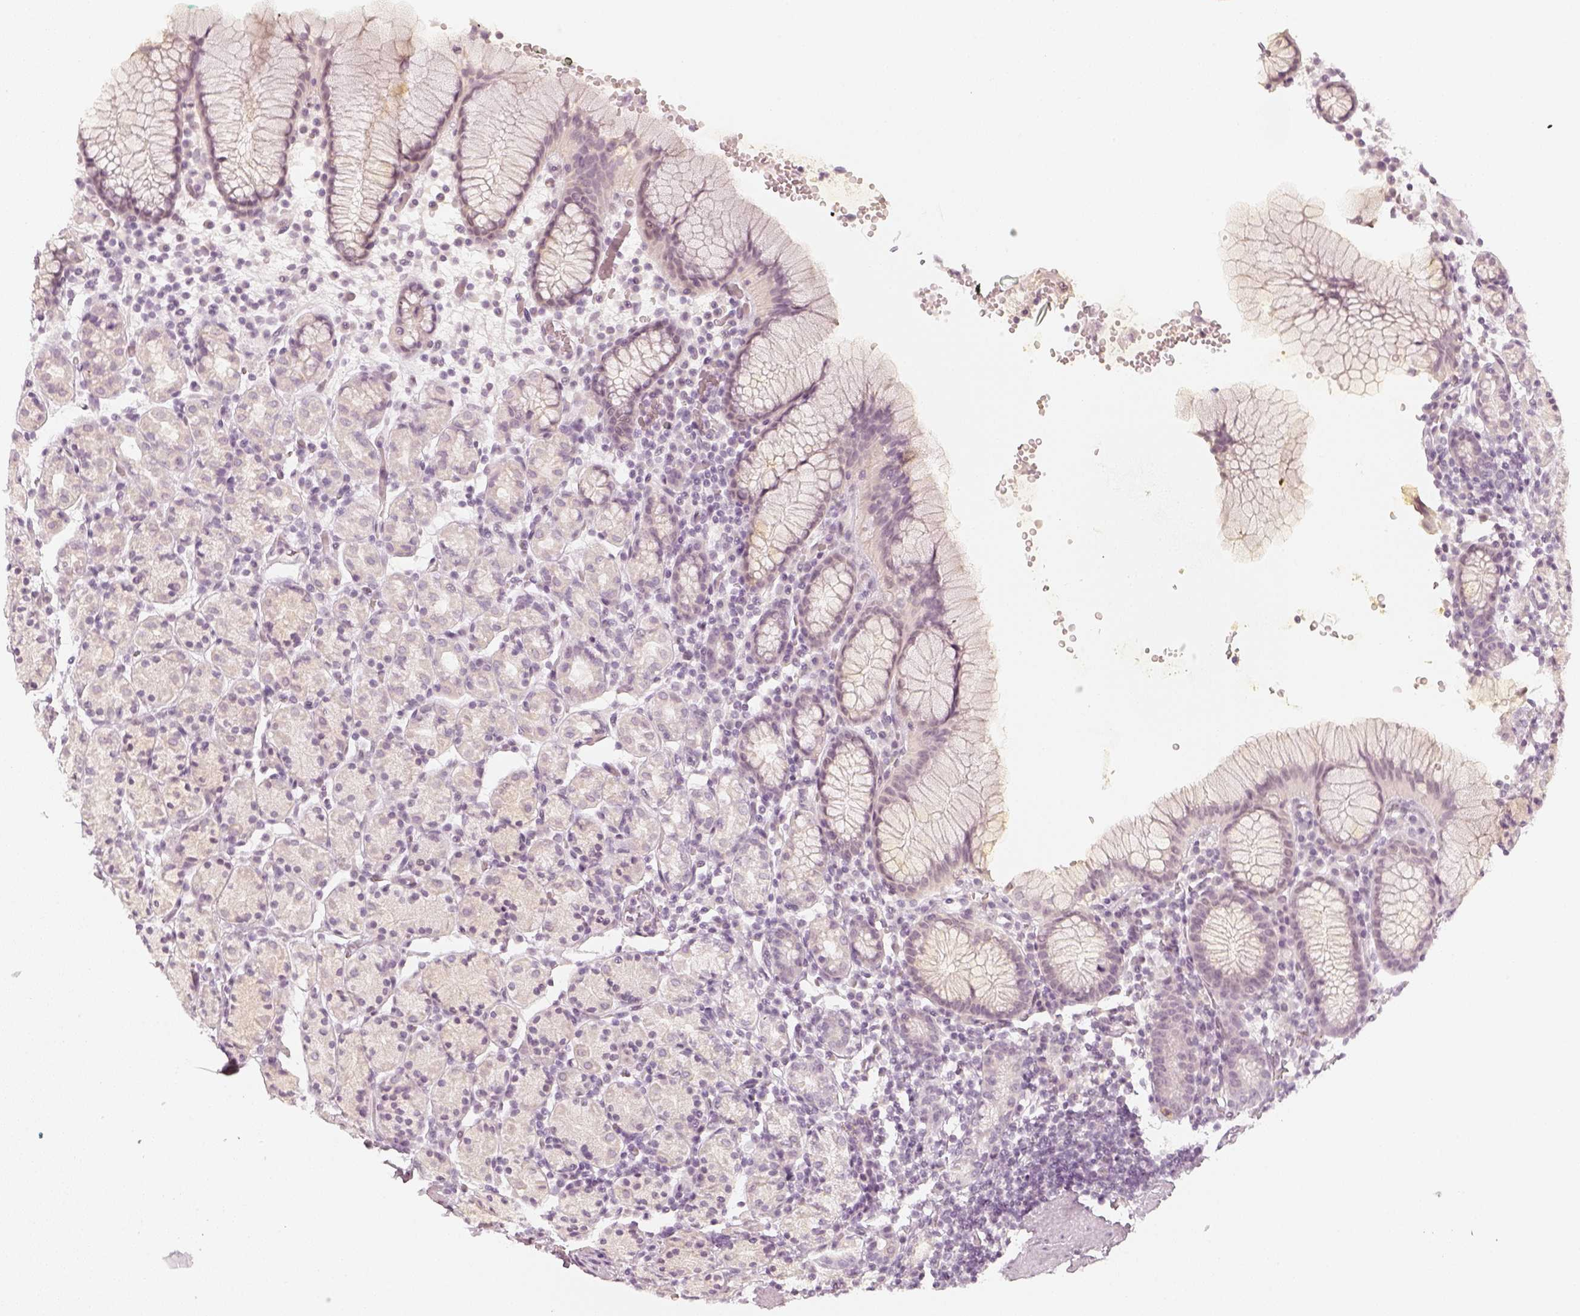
{"staining": {"intensity": "negative", "quantity": "none", "location": "none"}, "tissue": "stomach", "cell_type": "Glandular cells", "image_type": "normal", "snomed": [{"axis": "morphology", "description": "Normal tissue, NOS"}, {"axis": "topography", "description": "Stomach, upper"}, {"axis": "topography", "description": "Stomach"}], "caption": "Protein analysis of benign stomach displays no significant positivity in glandular cells. Nuclei are stained in blue.", "gene": "KRTAP2", "patient": {"sex": "male", "age": 62}}